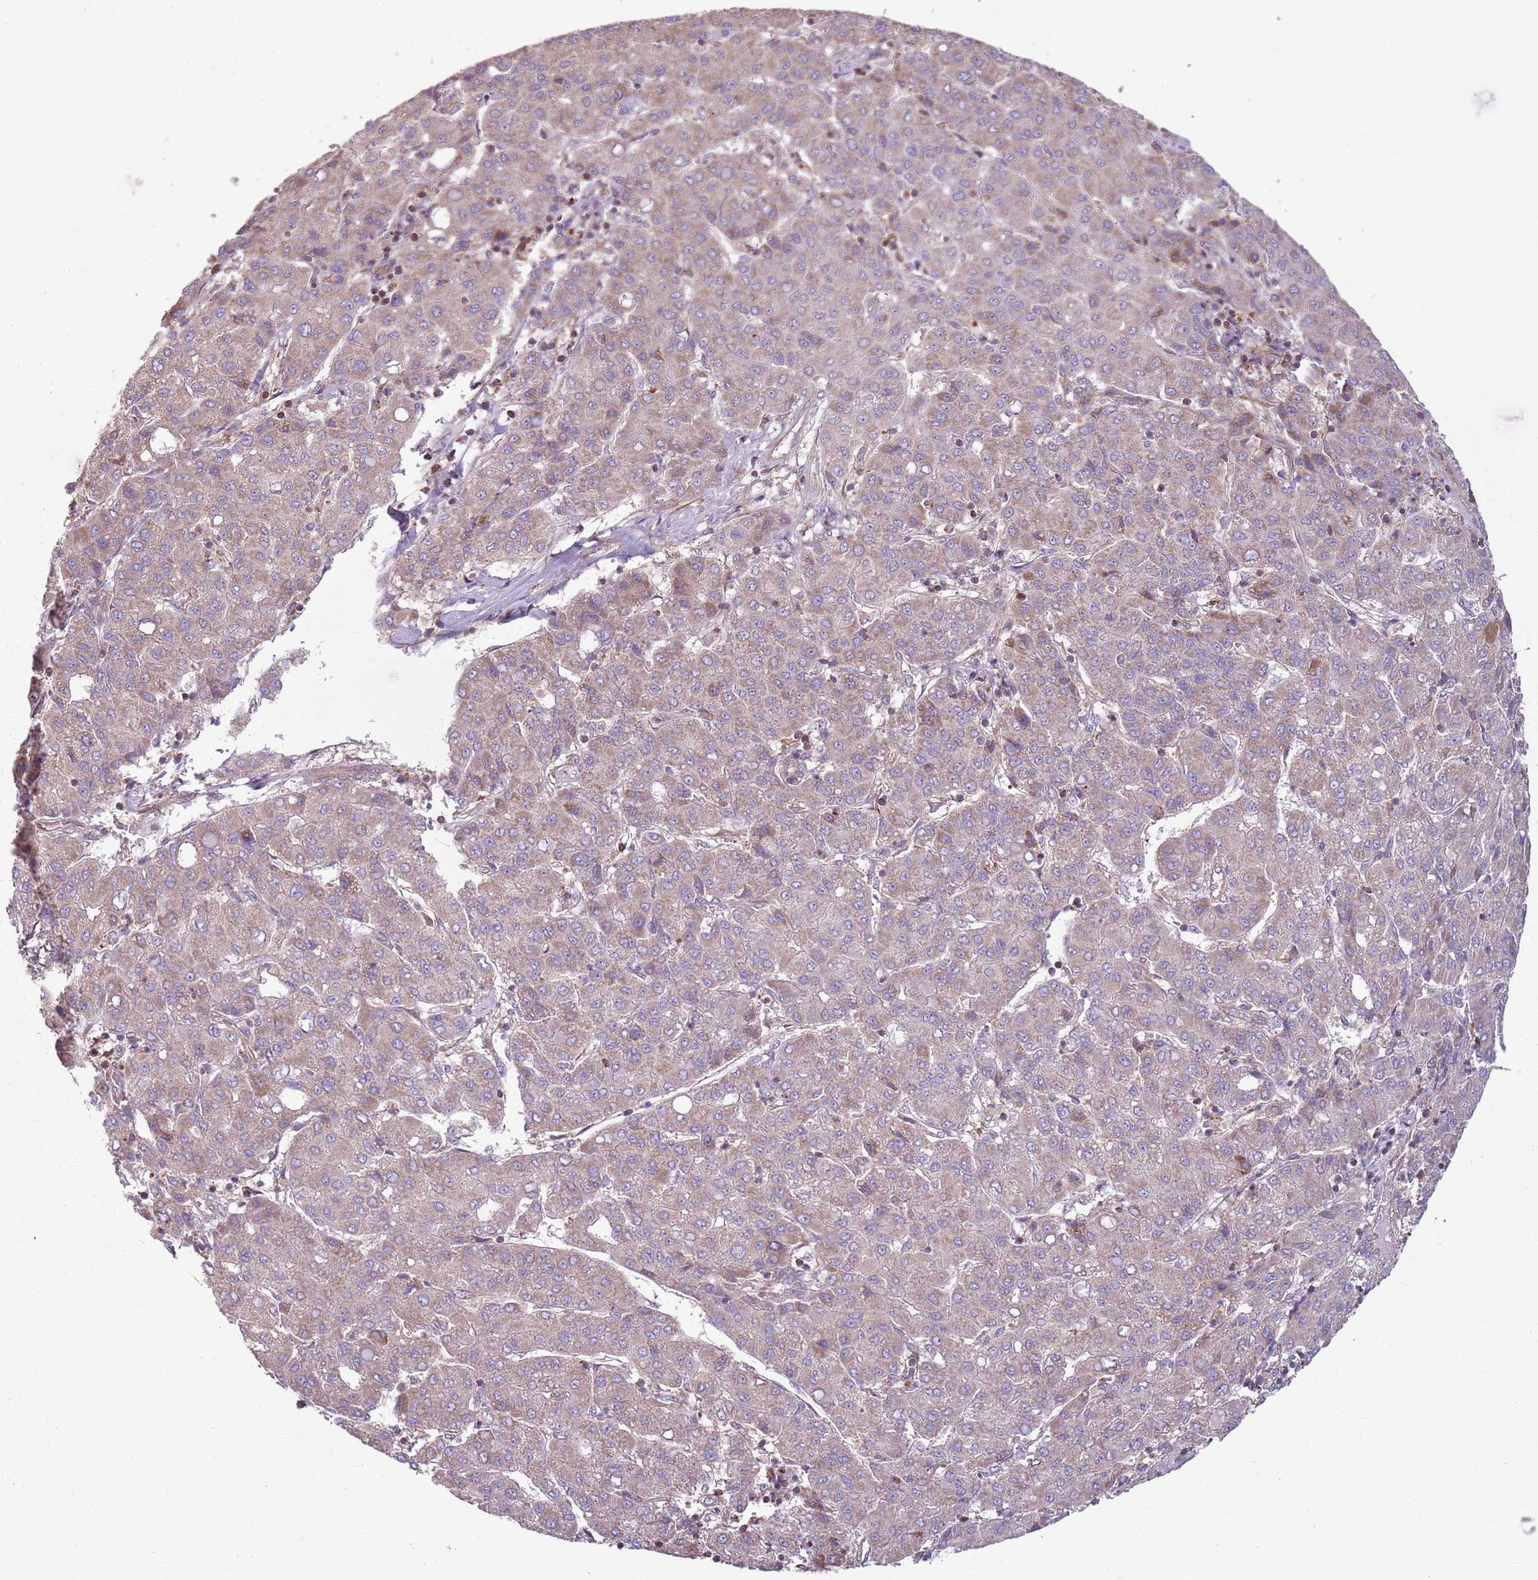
{"staining": {"intensity": "weak", "quantity": "<25%", "location": "cytoplasmic/membranous"}, "tissue": "liver cancer", "cell_type": "Tumor cells", "image_type": "cancer", "snomed": [{"axis": "morphology", "description": "Carcinoma, Hepatocellular, NOS"}, {"axis": "topography", "description": "Liver"}], "caption": "The immunohistochemistry histopathology image has no significant expression in tumor cells of liver hepatocellular carcinoma tissue.", "gene": "RPL21", "patient": {"sex": "male", "age": 65}}